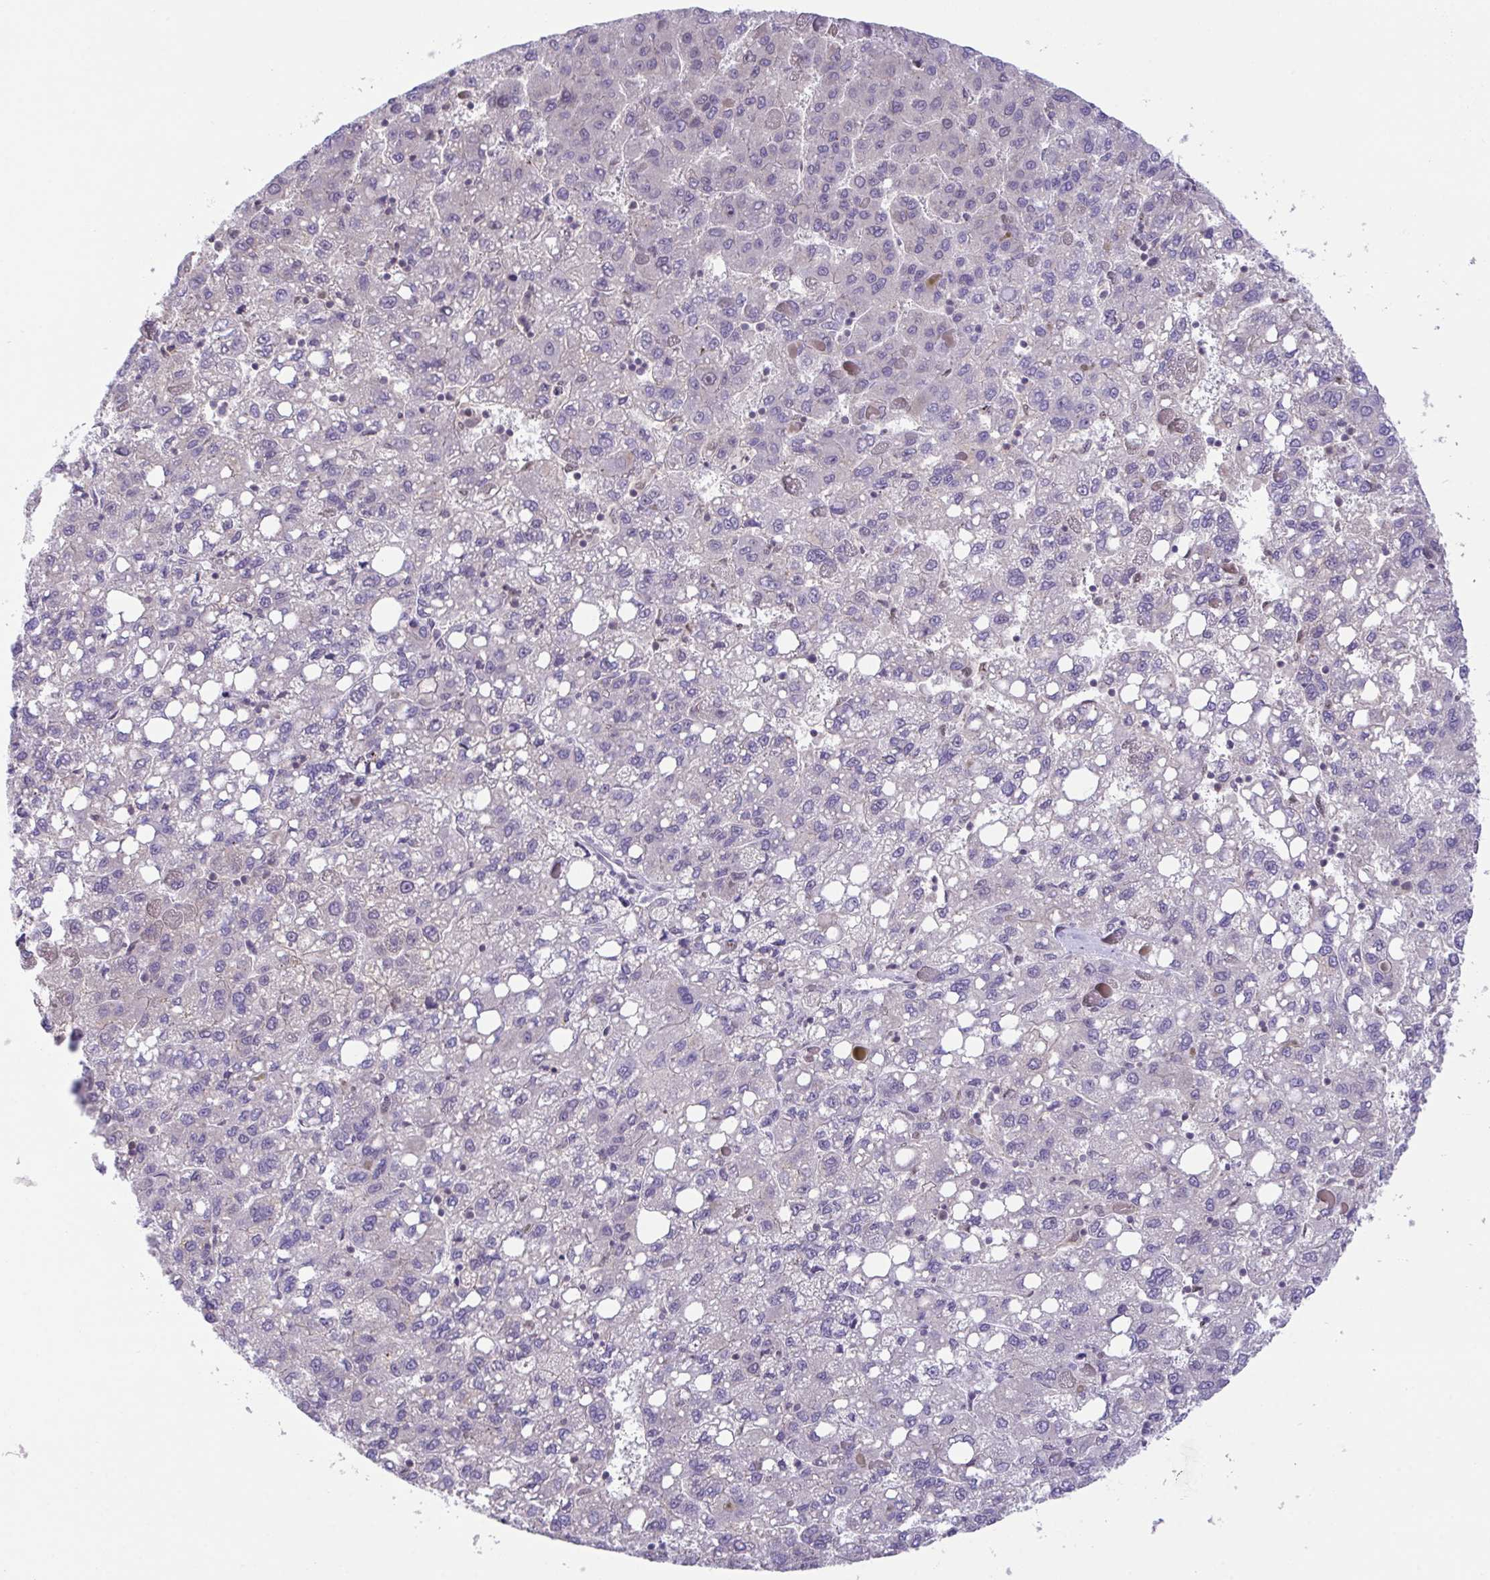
{"staining": {"intensity": "negative", "quantity": "none", "location": "none"}, "tissue": "liver cancer", "cell_type": "Tumor cells", "image_type": "cancer", "snomed": [{"axis": "morphology", "description": "Carcinoma, Hepatocellular, NOS"}, {"axis": "topography", "description": "Liver"}], "caption": "An IHC histopathology image of liver hepatocellular carcinoma is shown. There is no staining in tumor cells of liver hepatocellular carcinoma.", "gene": "ZNF444", "patient": {"sex": "female", "age": 82}}